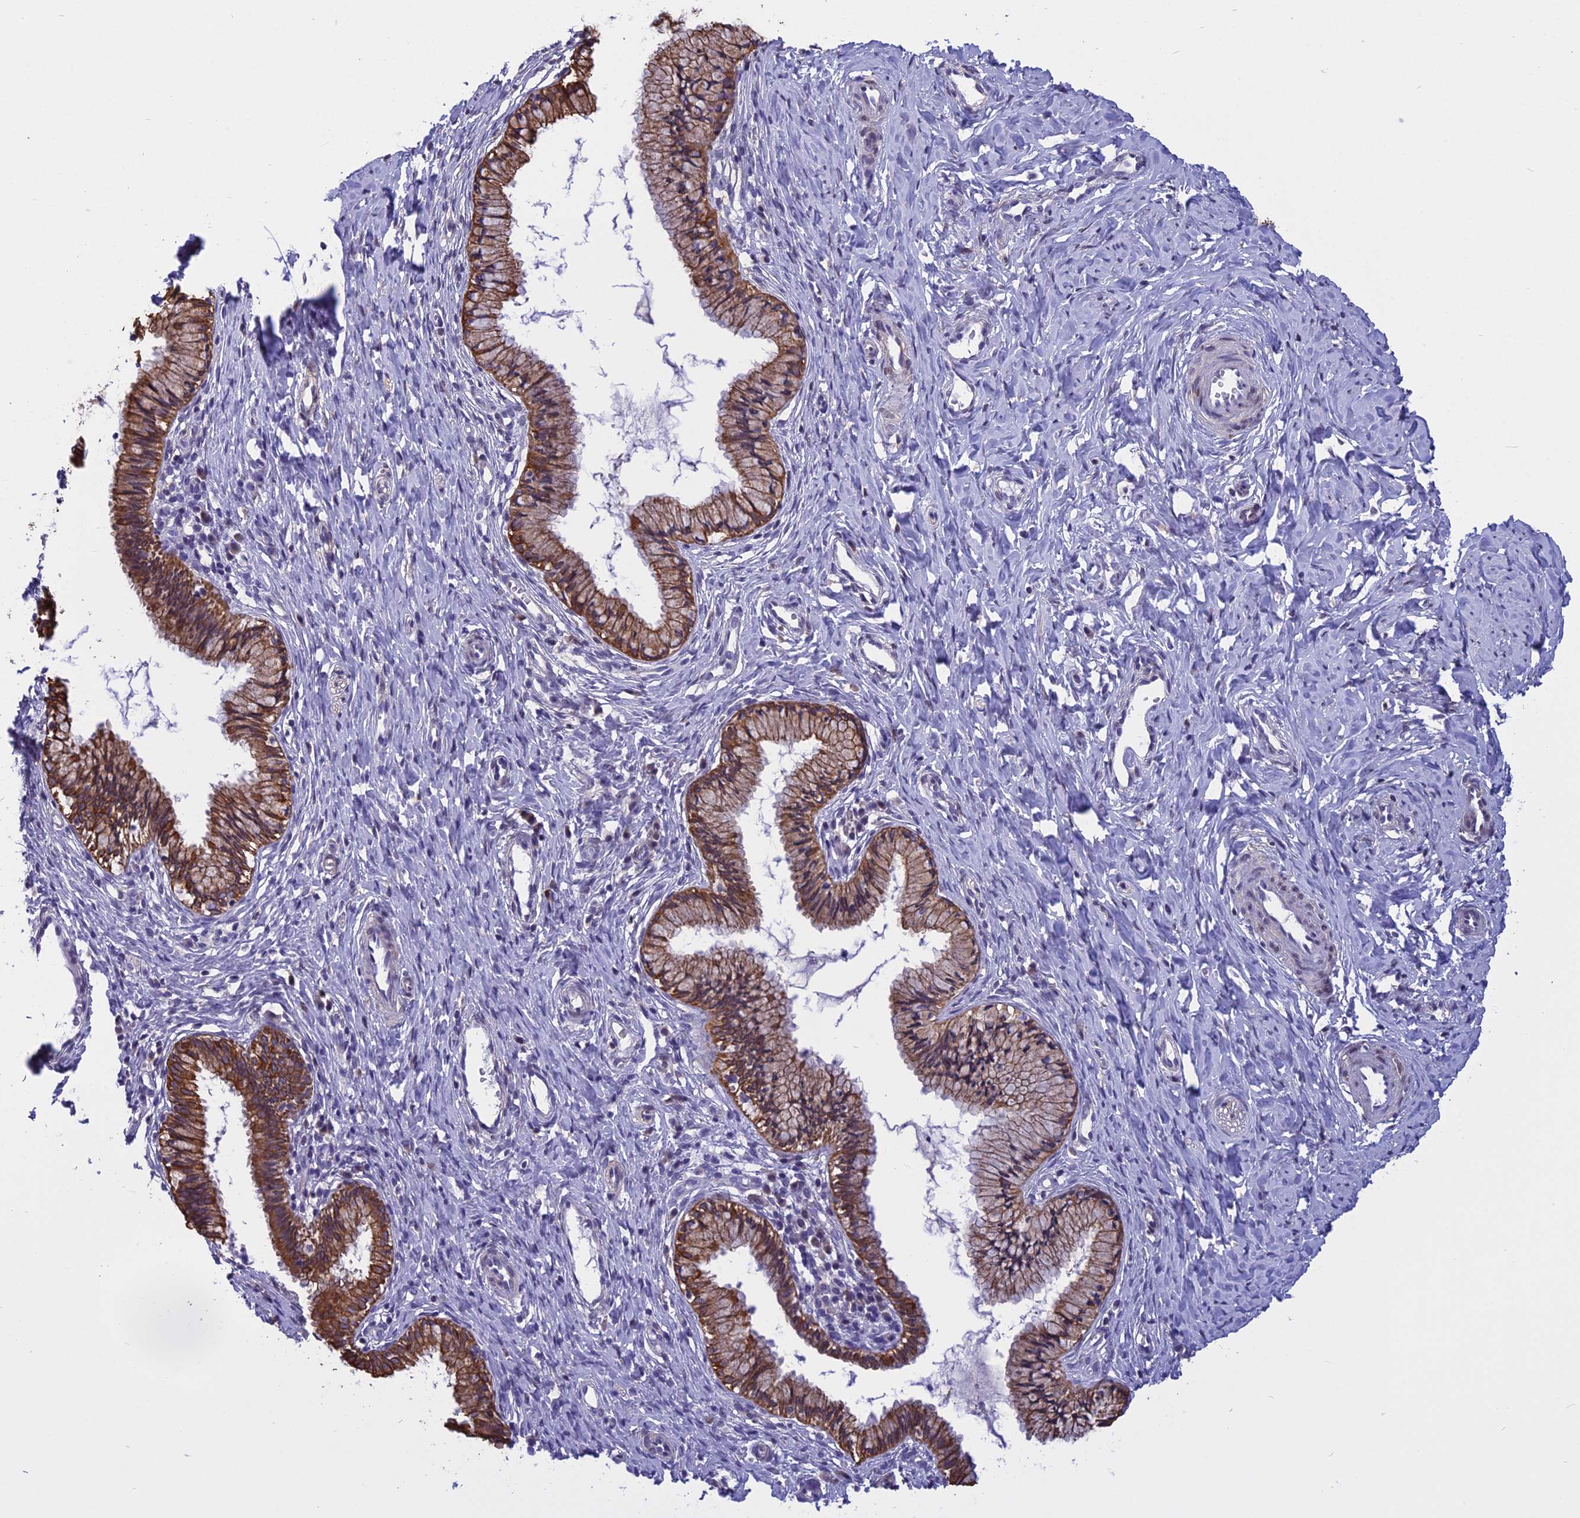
{"staining": {"intensity": "moderate", "quantity": ">75%", "location": "cytoplasmic/membranous"}, "tissue": "cervix", "cell_type": "Glandular cells", "image_type": "normal", "snomed": [{"axis": "morphology", "description": "Normal tissue, NOS"}, {"axis": "topography", "description": "Cervix"}], "caption": "Immunohistochemical staining of unremarkable human cervix exhibits >75% levels of moderate cytoplasmic/membranous protein staining in approximately >75% of glandular cells. (brown staining indicates protein expression, while blue staining denotes nuclei).", "gene": "STUB1", "patient": {"sex": "female", "age": 27}}